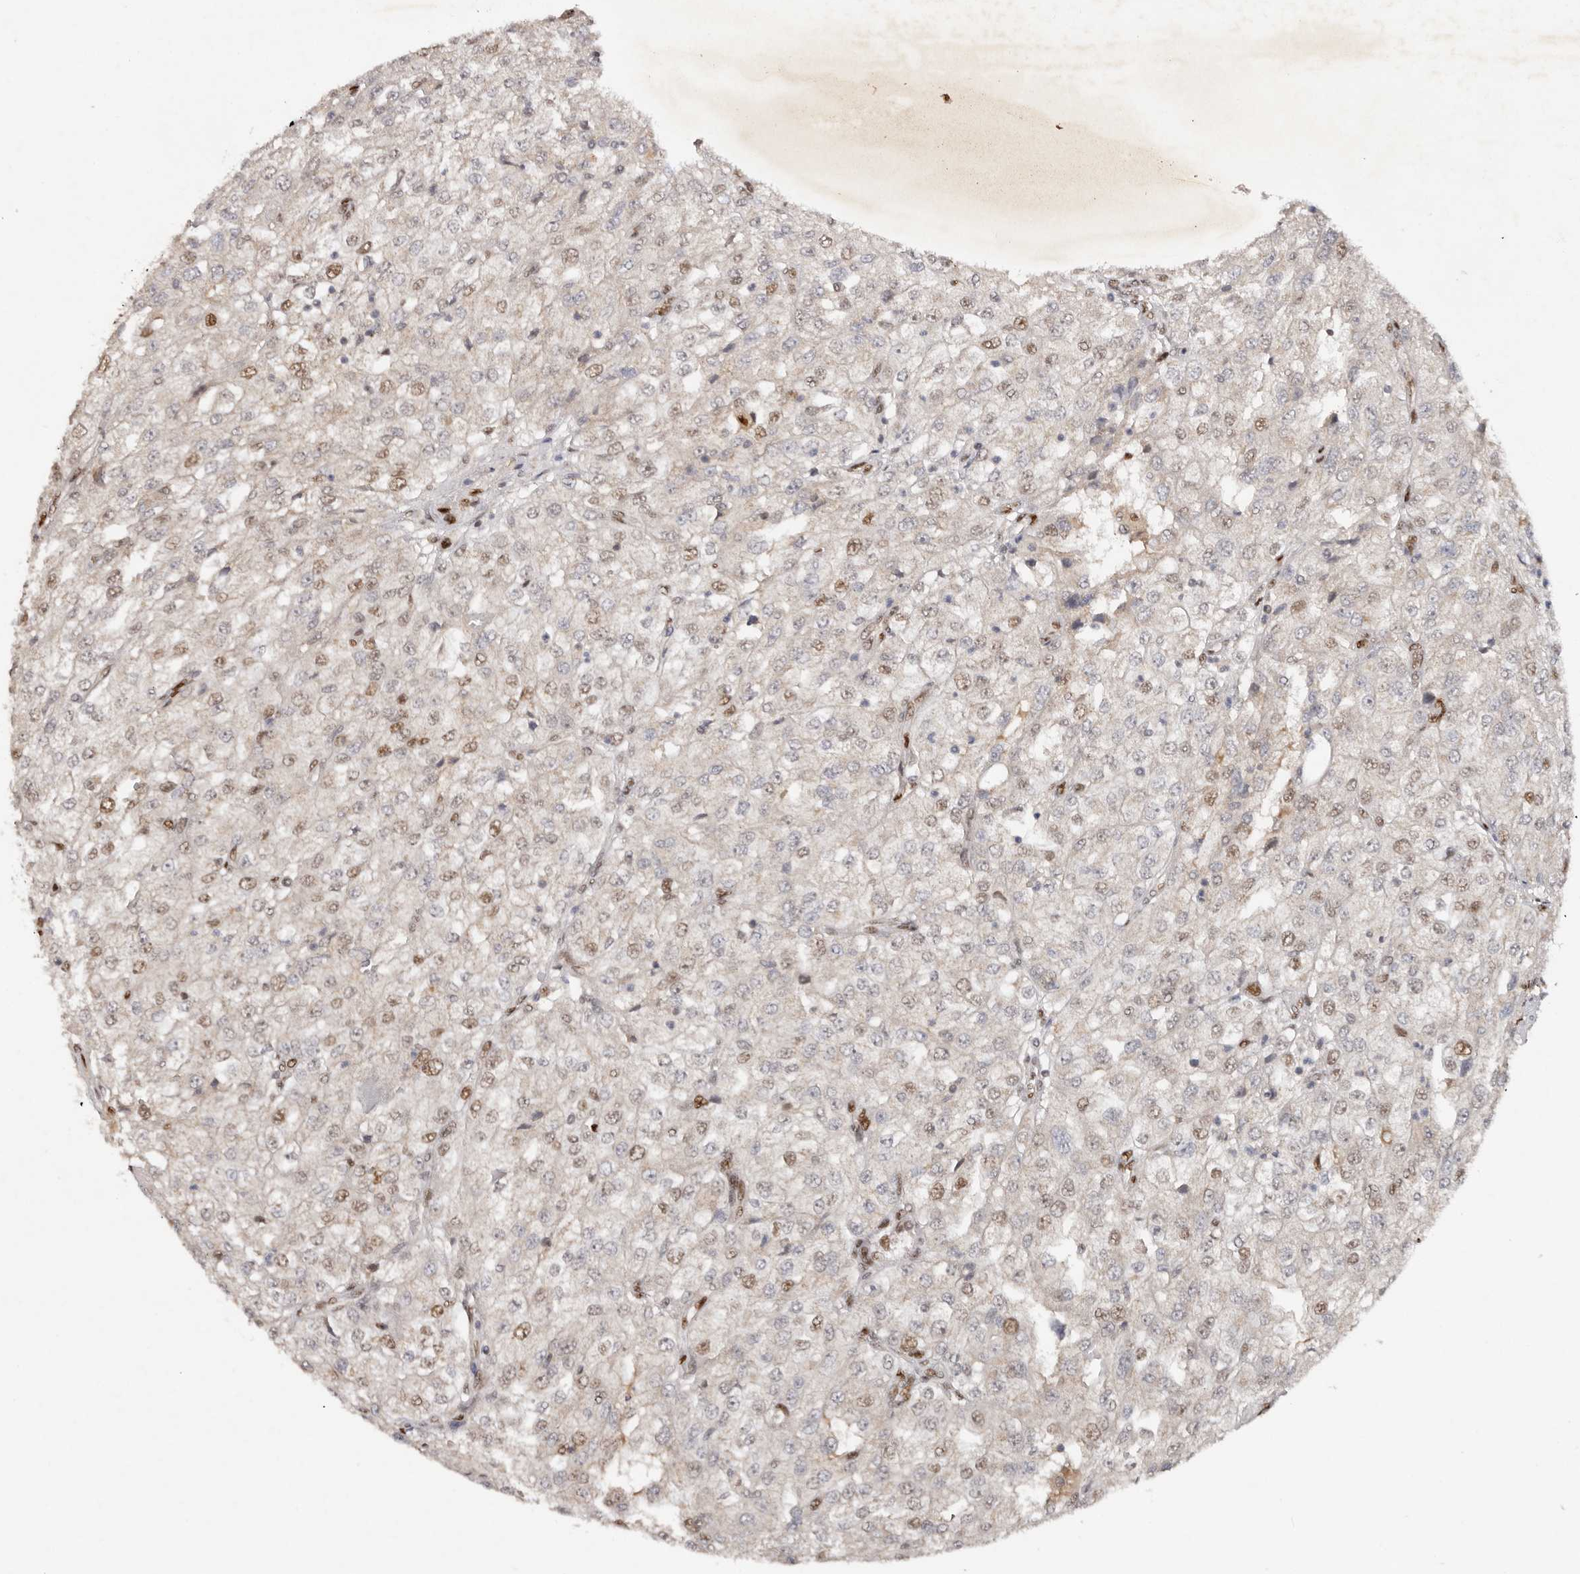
{"staining": {"intensity": "moderate", "quantity": "25%-75%", "location": "nuclear"}, "tissue": "renal cancer", "cell_type": "Tumor cells", "image_type": "cancer", "snomed": [{"axis": "morphology", "description": "Adenocarcinoma, NOS"}, {"axis": "topography", "description": "Kidney"}], "caption": "High-magnification brightfield microscopy of renal cancer (adenocarcinoma) stained with DAB (3,3'-diaminobenzidine) (brown) and counterstained with hematoxylin (blue). tumor cells exhibit moderate nuclear expression is present in about25%-75% of cells.", "gene": "KLF7", "patient": {"sex": "female", "age": 54}}